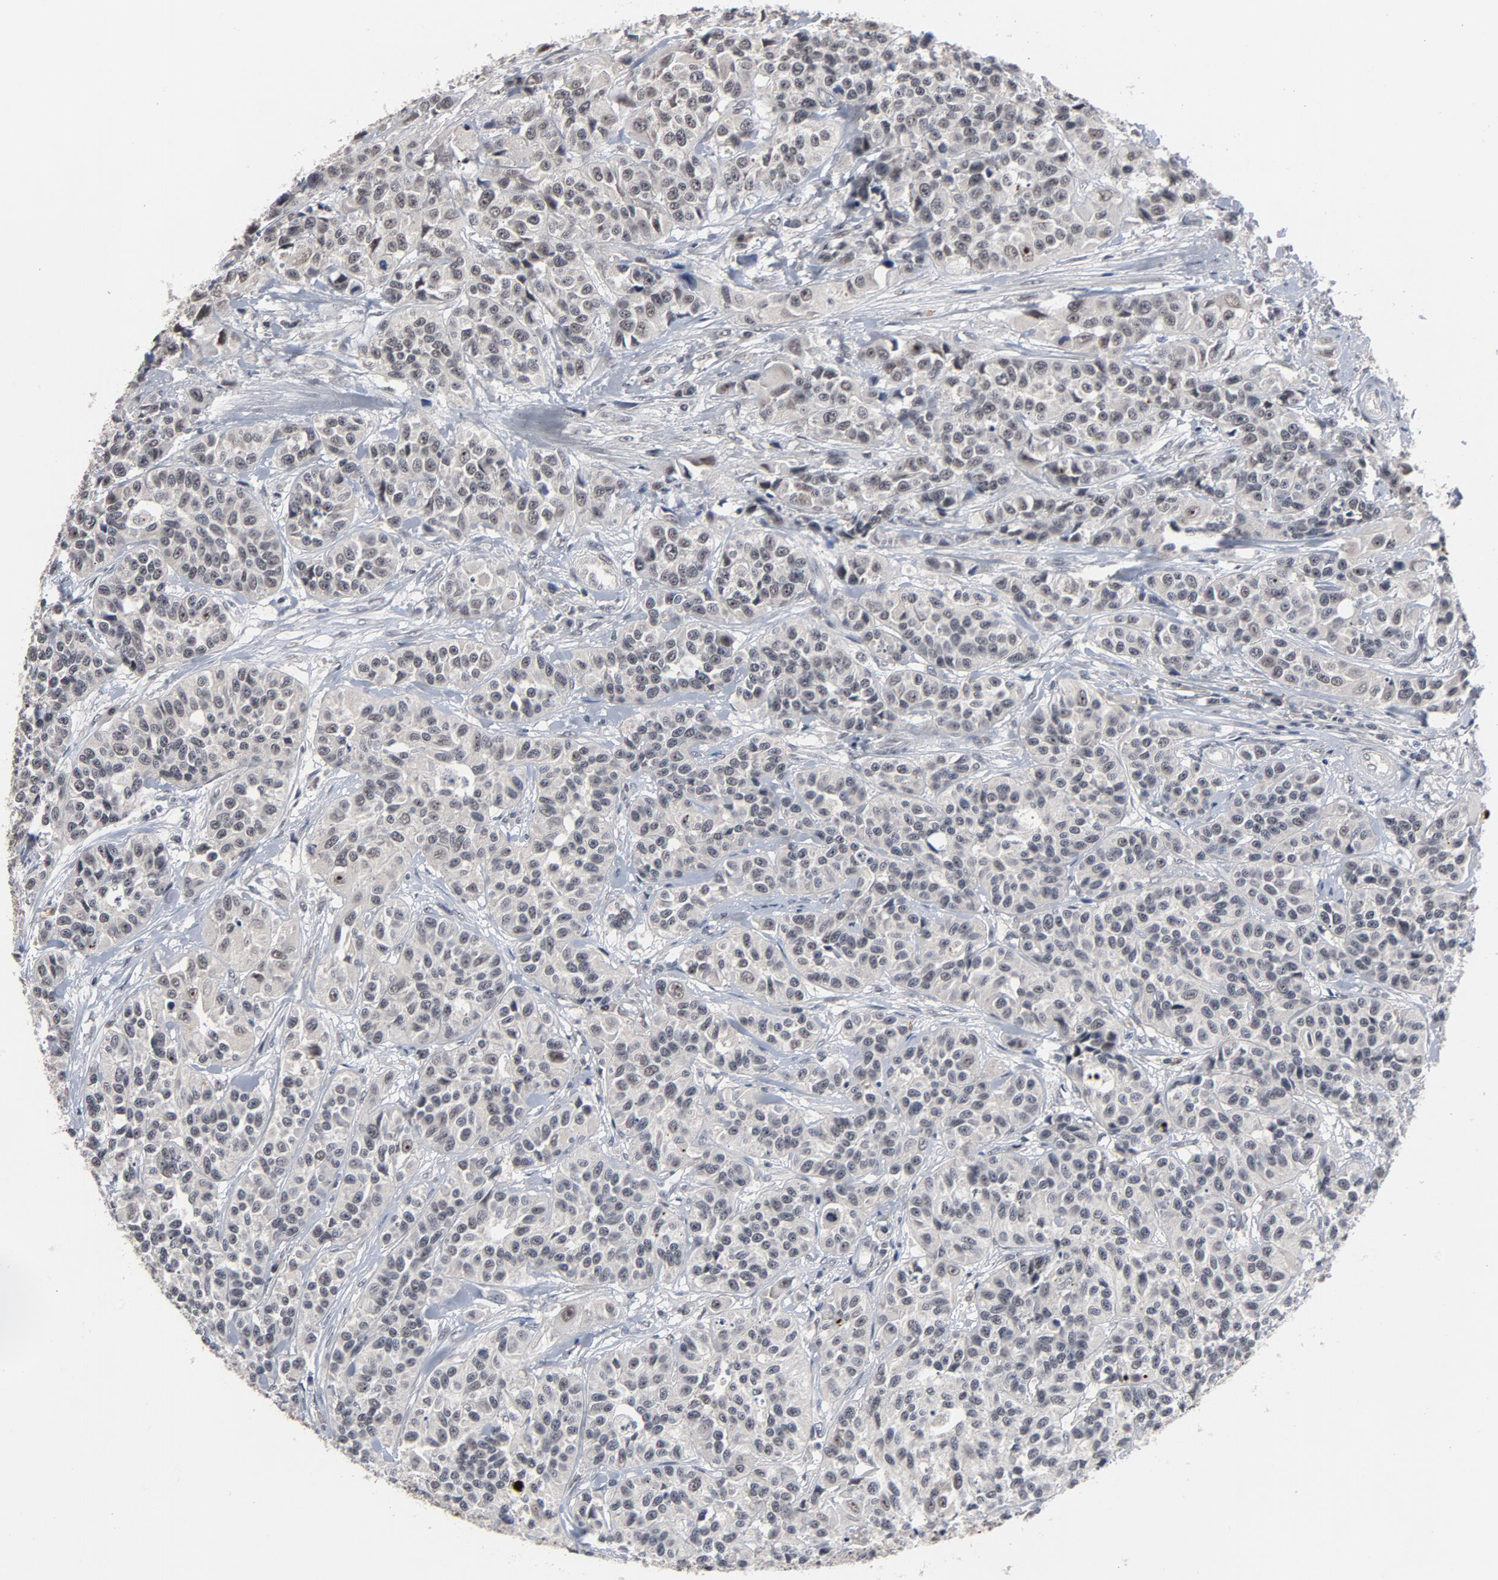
{"staining": {"intensity": "negative", "quantity": "none", "location": "none"}, "tissue": "urothelial cancer", "cell_type": "Tumor cells", "image_type": "cancer", "snomed": [{"axis": "morphology", "description": "Urothelial carcinoma, High grade"}, {"axis": "topography", "description": "Urinary bladder"}], "caption": "The micrograph shows no staining of tumor cells in urothelial carcinoma (high-grade).", "gene": "RTL5", "patient": {"sex": "female", "age": 81}}